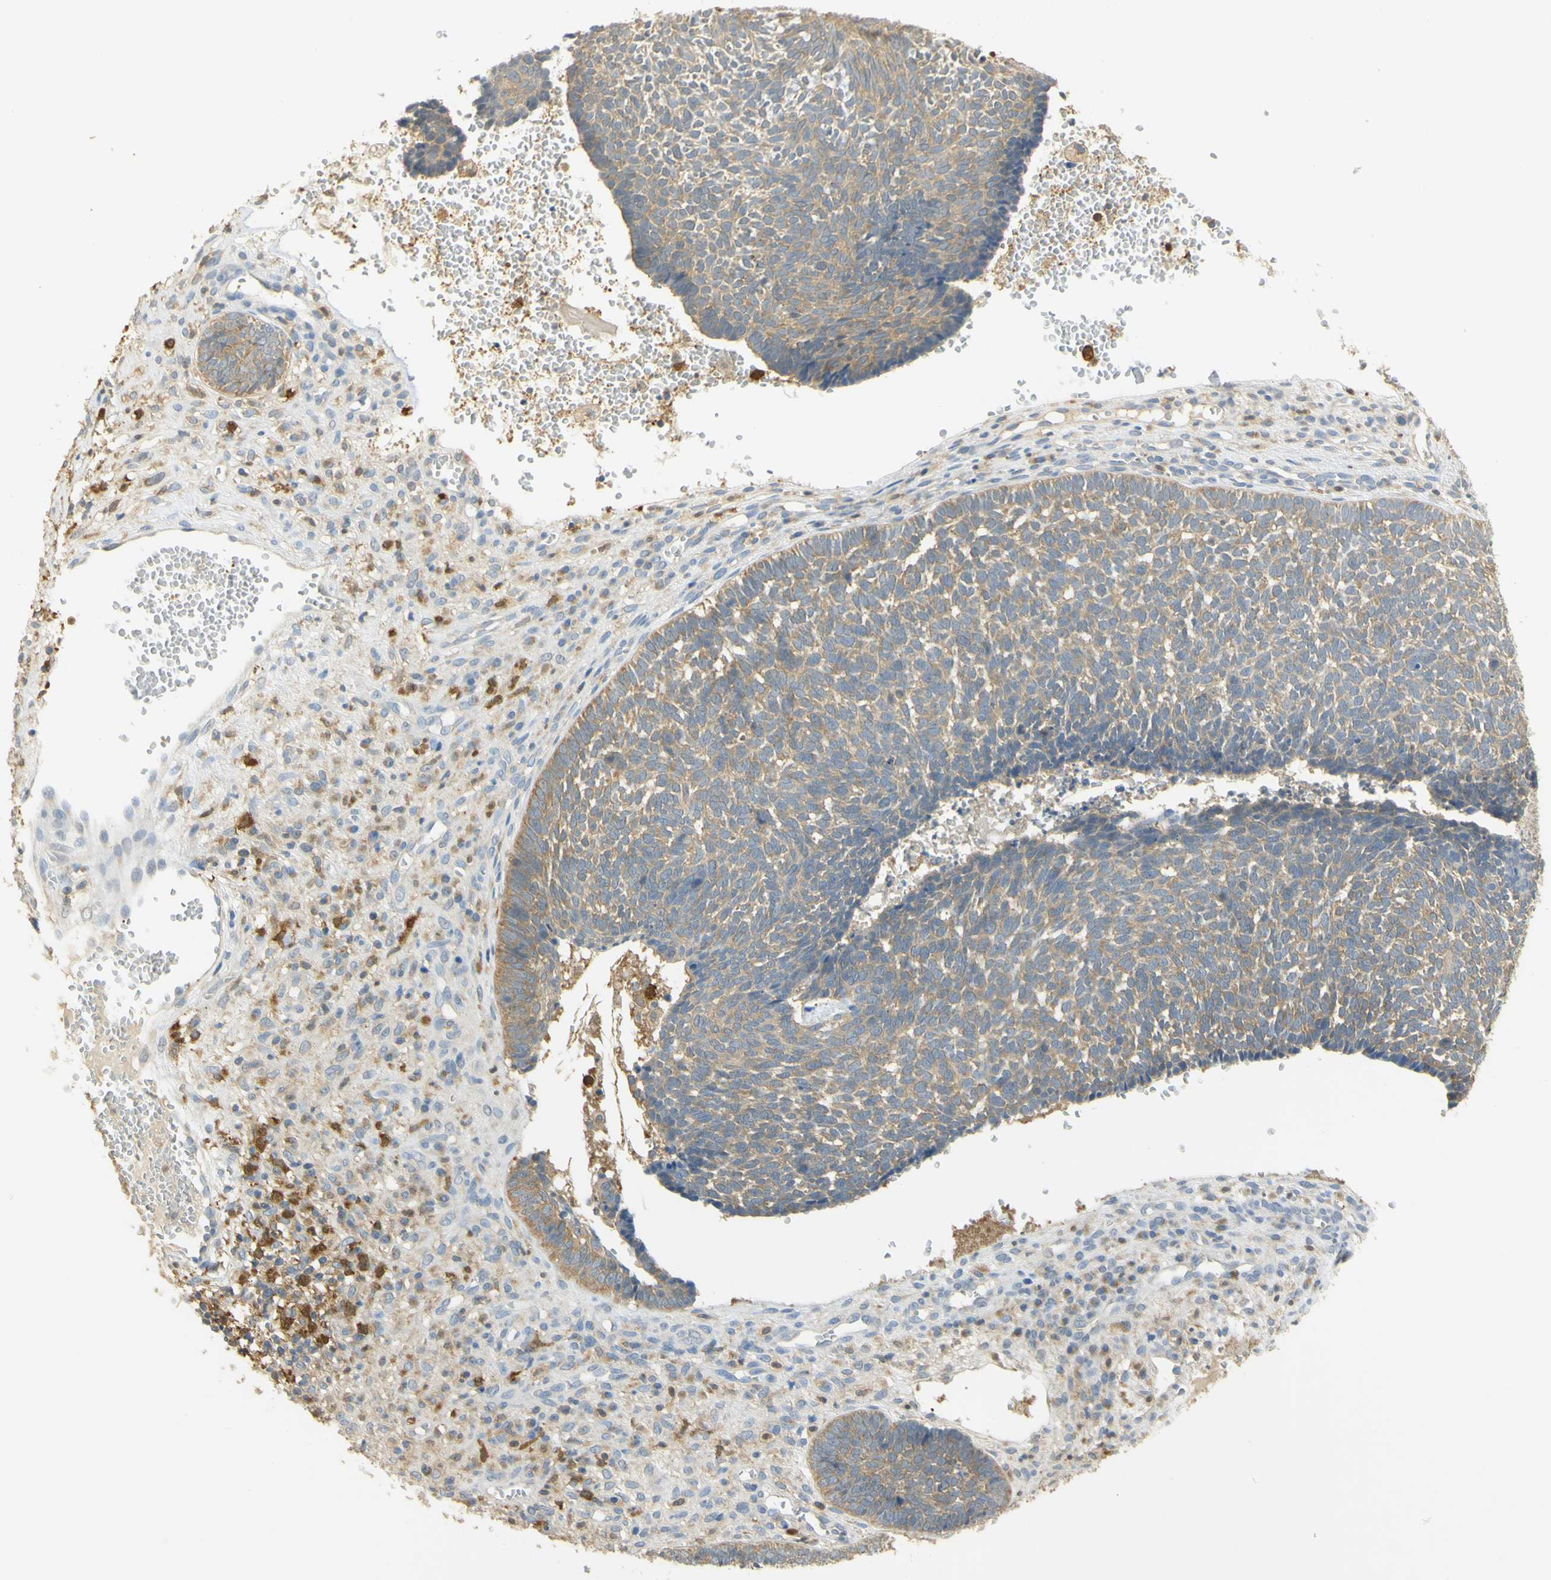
{"staining": {"intensity": "weak", "quantity": ">75%", "location": "cytoplasmic/membranous"}, "tissue": "skin cancer", "cell_type": "Tumor cells", "image_type": "cancer", "snomed": [{"axis": "morphology", "description": "Basal cell carcinoma"}, {"axis": "topography", "description": "Skin"}], "caption": "Protein staining exhibits weak cytoplasmic/membranous staining in approximately >75% of tumor cells in skin basal cell carcinoma. The staining is performed using DAB brown chromogen to label protein expression. The nuclei are counter-stained blue using hematoxylin.", "gene": "PAK1", "patient": {"sex": "male", "age": 84}}